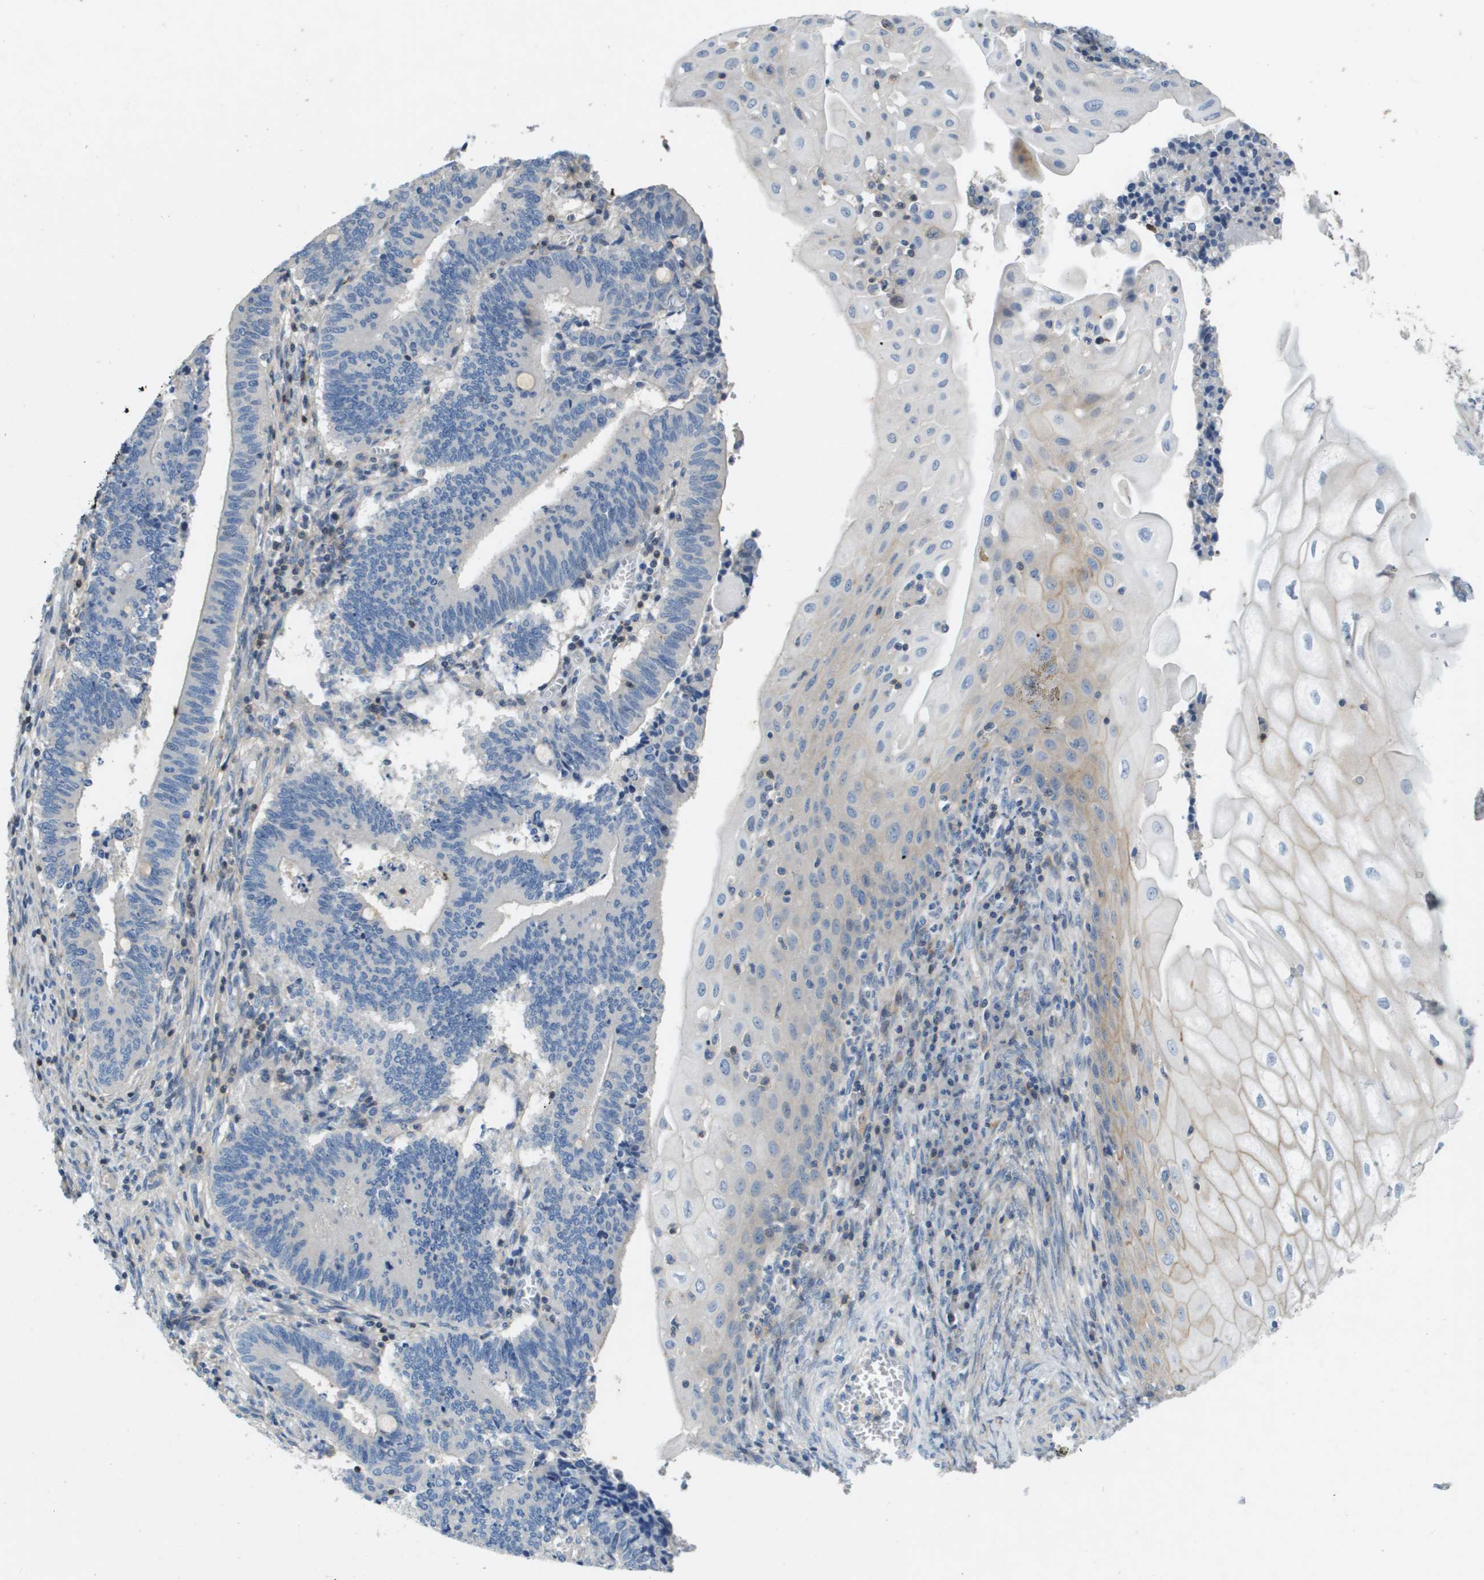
{"staining": {"intensity": "negative", "quantity": "none", "location": "none"}, "tissue": "cervical cancer", "cell_type": "Tumor cells", "image_type": "cancer", "snomed": [{"axis": "morphology", "description": "Adenocarcinoma, NOS"}, {"axis": "topography", "description": "Cervix"}], "caption": "This is an immunohistochemistry image of human cervical adenocarcinoma. There is no expression in tumor cells.", "gene": "SCN4B", "patient": {"sex": "female", "age": 44}}